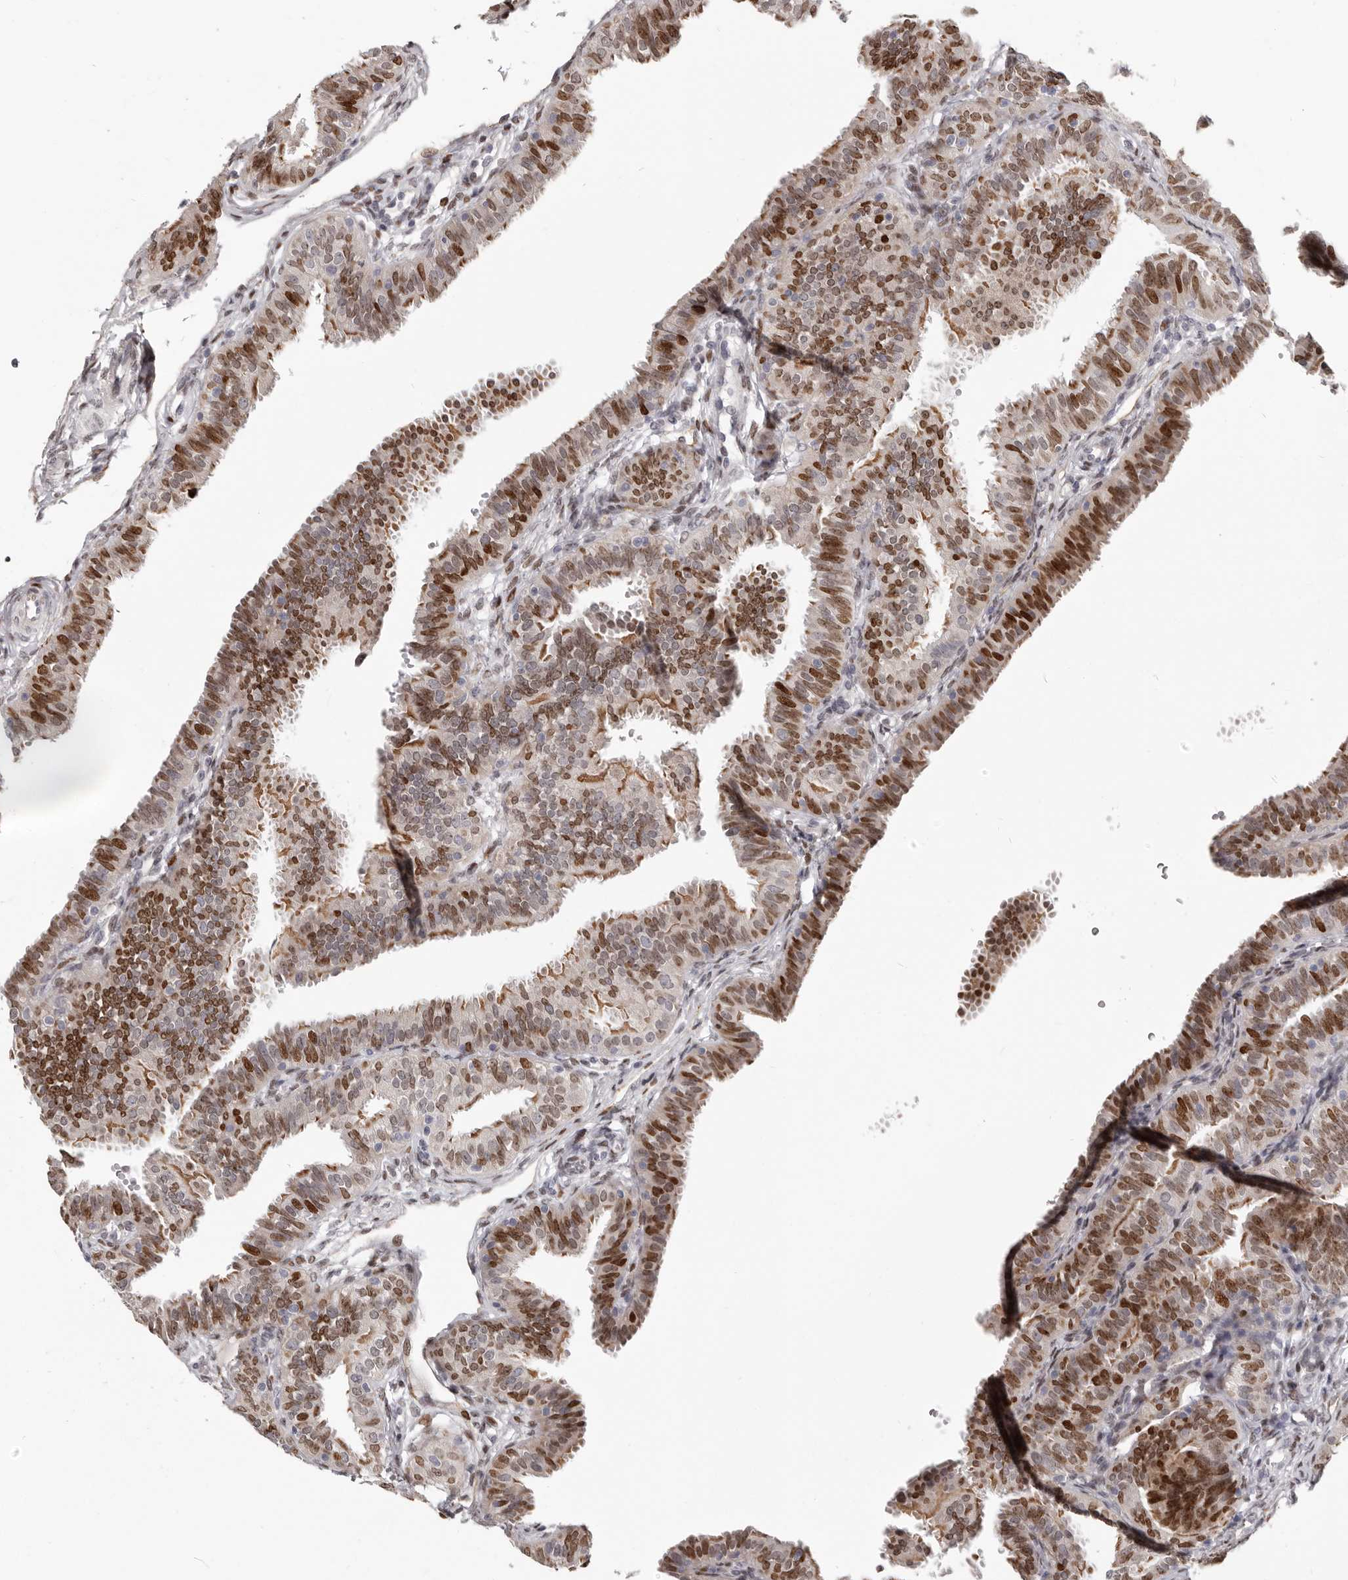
{"staining": {"intensity": "moderate", "quantity": ">75%", "location": "nuclear"}, "tissue": "fallopian tube", "cell_type": "Glandular cells", "image_type": "normal", "snomed": [{"axis": "morphology", "description": "Normal tissue, NOS"}, {"axis": "topography", "description": "Fallopian tube"}], "caption": "Brown immunohistochemical staining in benign human fallopian tube exhibits moderate nuclear positivity in about >75% of glandular cells. Using DAB (brown) and hematoxylin (blue) stains, captured at high magnification using brightfield microscopy.", "gene": "SRP19", "patient": {"sex": "female", "age": 35}}